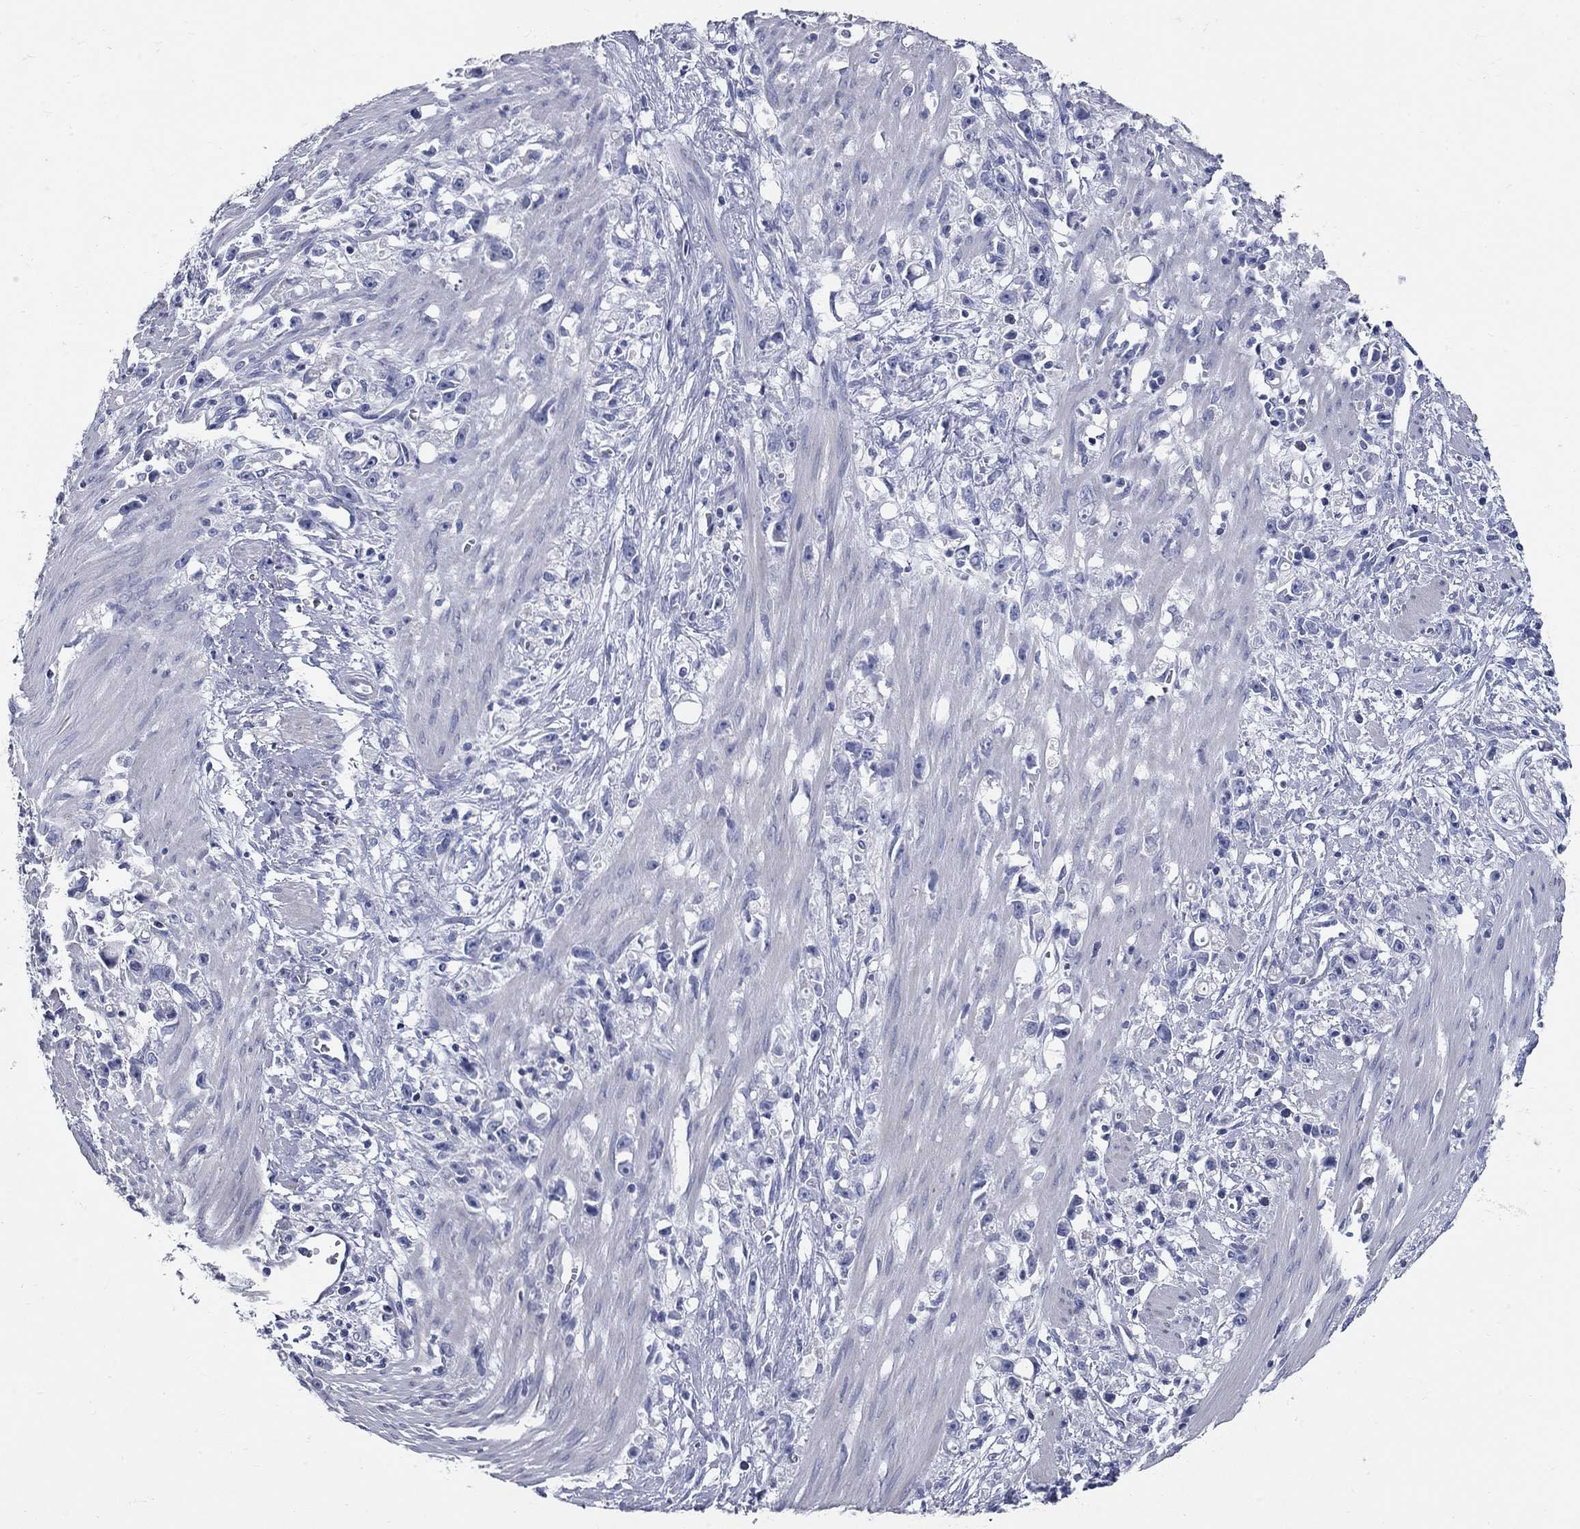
{"staining": {"intensity": "negative", "quantity": "none", "location": "none"}, "tissue": "stomach cancer", "cell_type": "Tumor cells", "image_type": "cancer", "snomed": [{"axis": "morphology", "description": "Adenocarcinoma, NOS"}, {"axis": "topography", "description": "Stomach"}], "caption": "Adenocarcinoma (stomach) stained for a protein using immunohistochemistry displays no expression tumor cells.", "gene": "SYT12", "patient": {"sex": "female", "age": 59}}